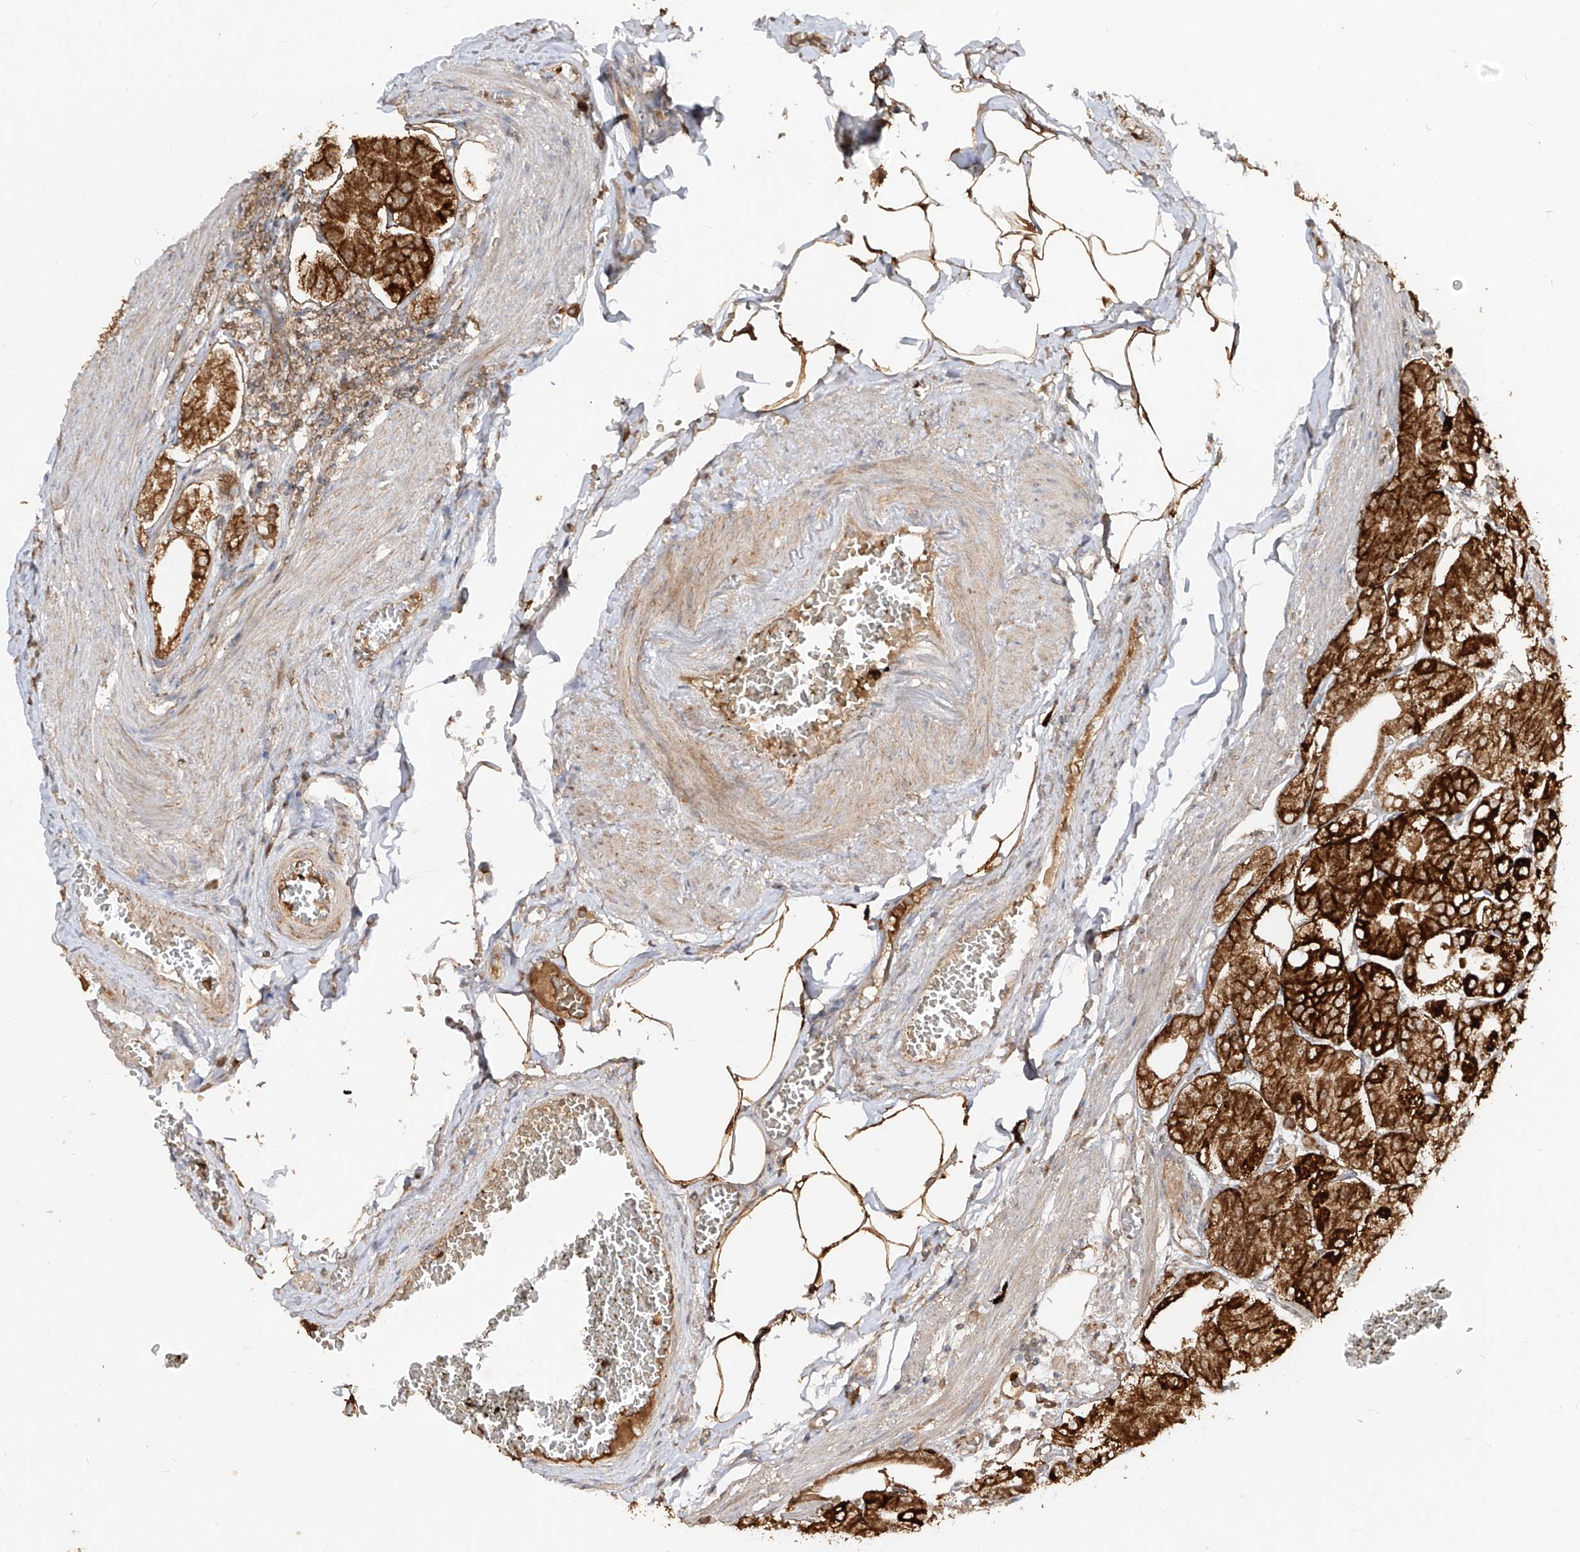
{"staining": {"intensity": "strong", "quantity": ">75%", "location": "cytoplasmic/membranous"}, "tissue": "stomach", "cell_type": "Glandular cells", "image_type": "normal", "snomed": [{"axis": "morphology", "description": "Normal tissue, NOS"}, {"axis": "topography", "description": "Stomach, lower"}], "caption": "Stomach stained with immunohistochemistry (IHC) displays strong cytoplasmic/membranous expression in about >75% of glandular cells.", "gene": "AIM2", "patient": {"sex": "male", "age": 71}}